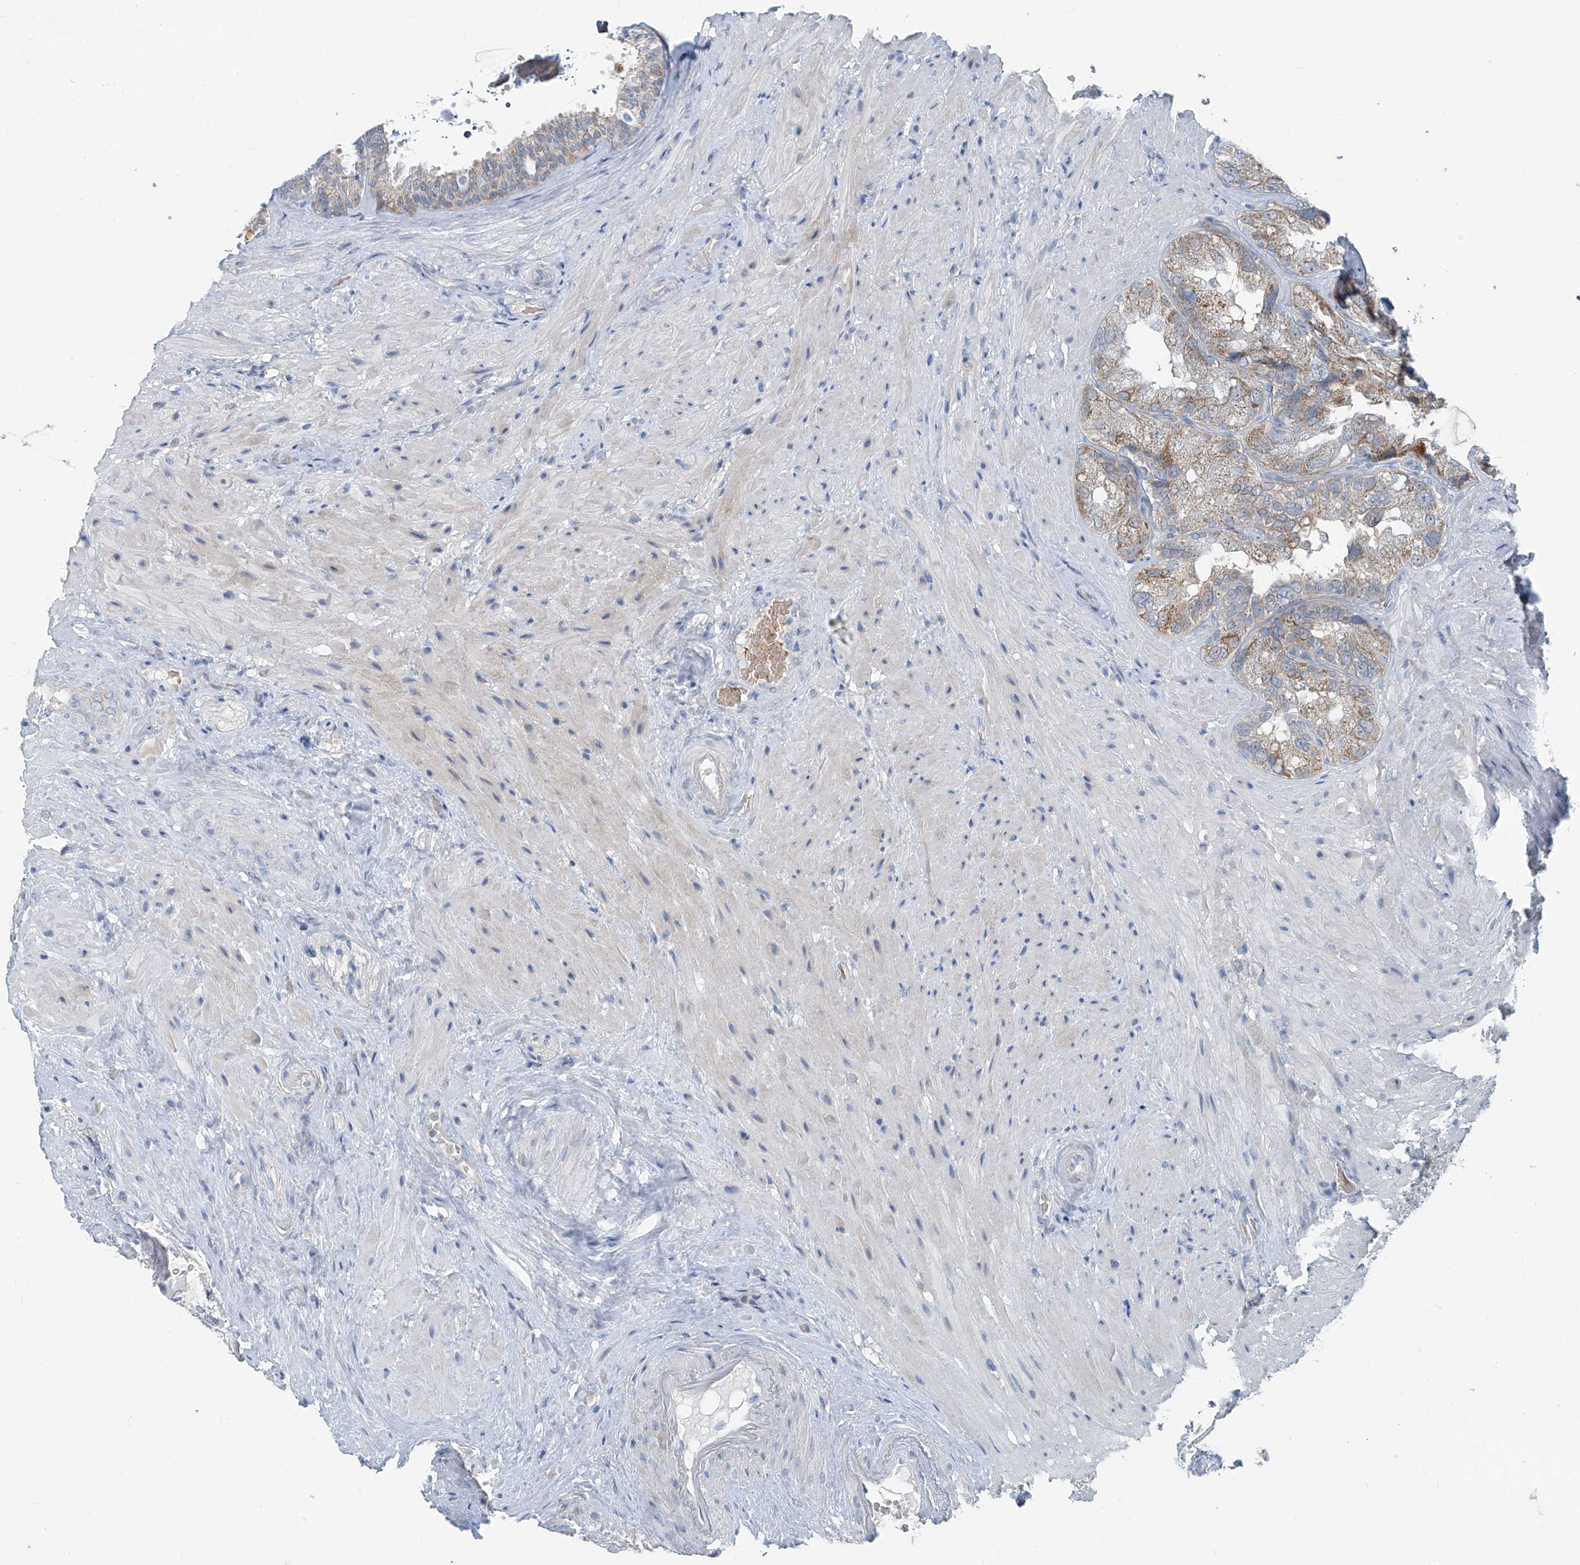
{"staining": {"intensity": "weak", "quantity": "<25%", "location": "cytoplasmic/membranous"}, "tissue": "seminal vesicle", "cell_type": "Glandular cells", "image_type": "normal", "snomed": [{"axis": "morphology", "description": "Normal tissue, NOS"}, {"axis": "topography", "description": "Seminal veicle"}, {"axis": "topography", "description": "Peripheral nerve tissue"}], "caption": "This is an immunohistochemistry (IHC) micrograph of benign human seminal vesicle. There is no expression in glandular cells.", "gene": "FGD2", "patient": {"sex": "male", "age": 63}}